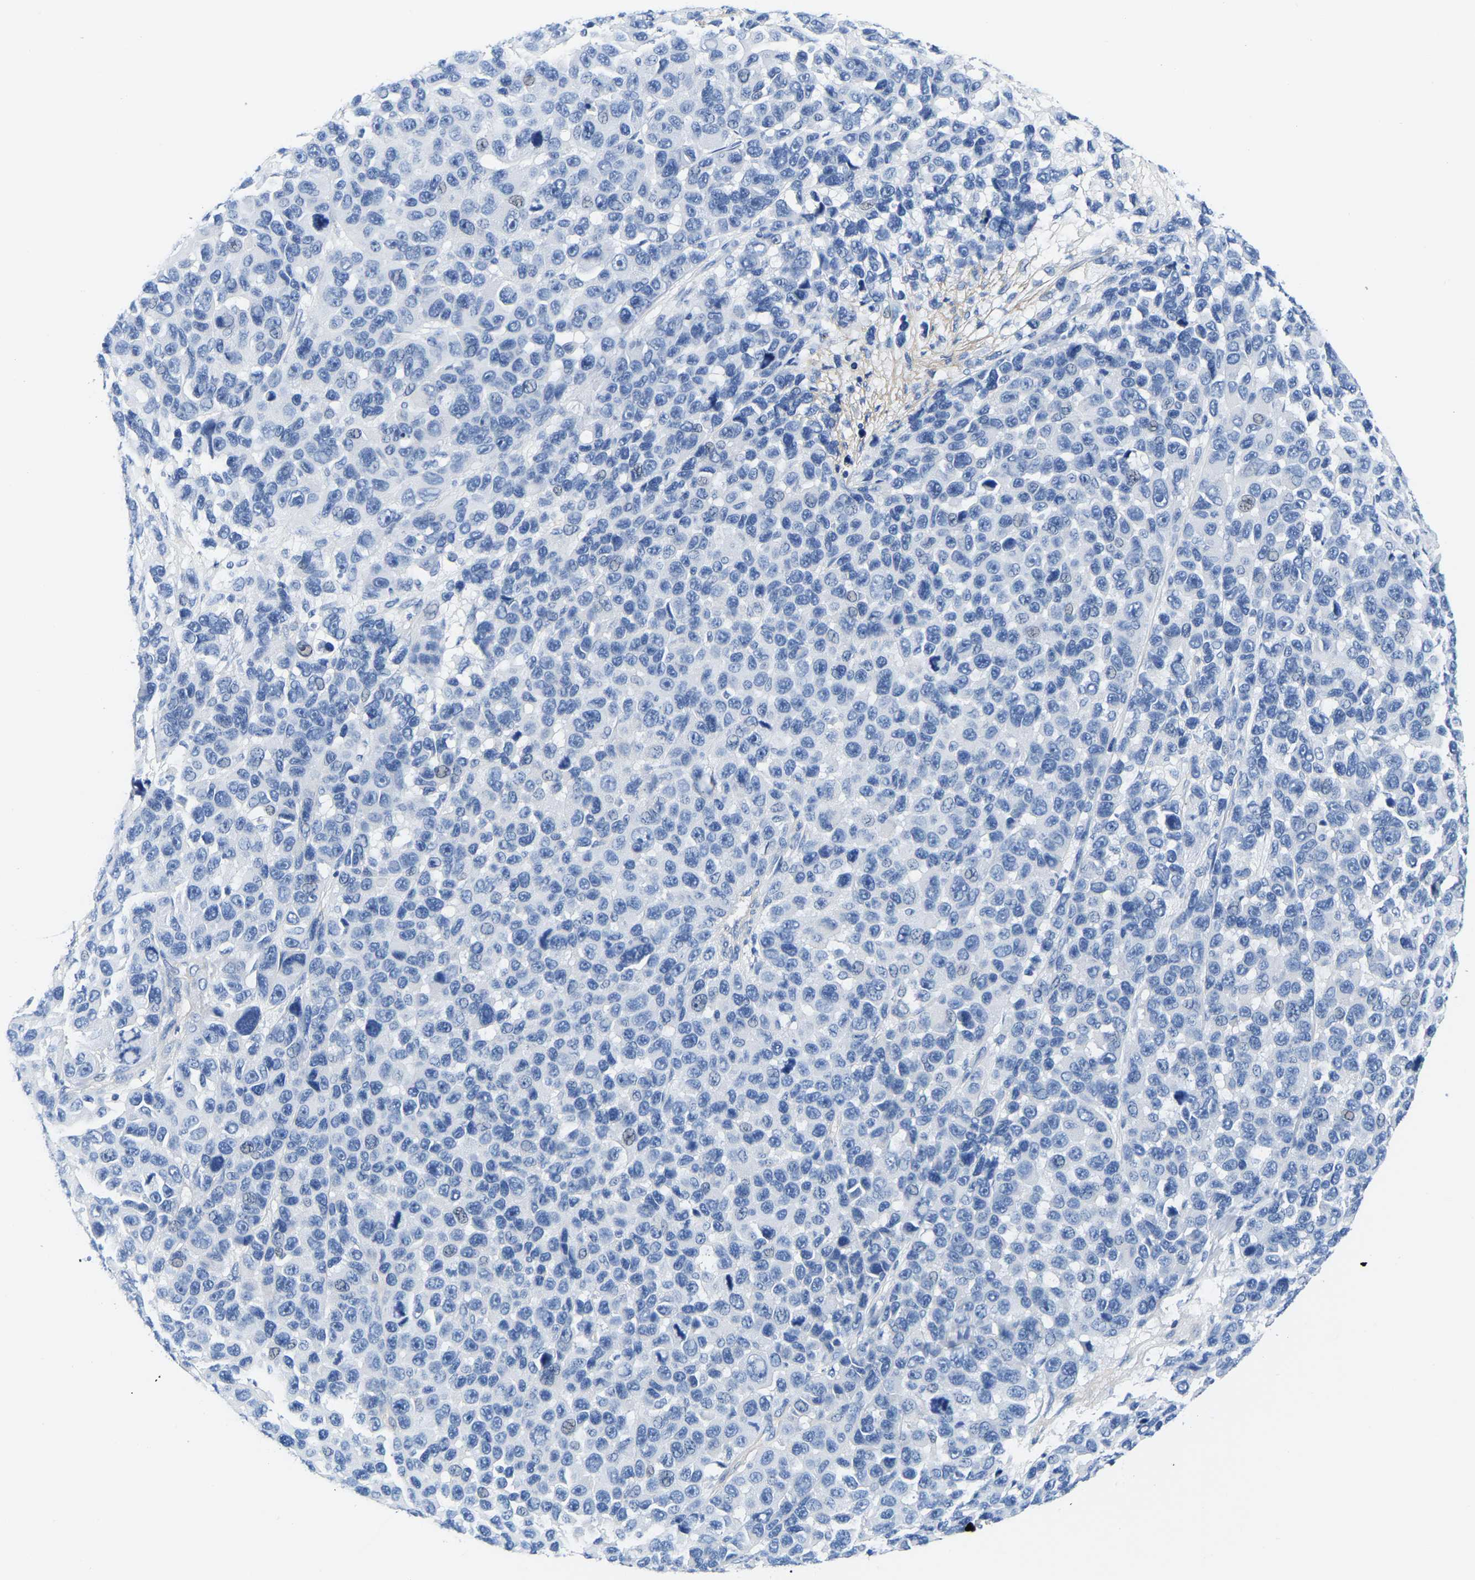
{"staining": {"intensity": "negative", "quantity": "none", "location": "none"}, "tissue": "melanoma", "cell_type": "Tumor cells", "image_type": "cancer", "snomed": [{"axis": "morphology", "description": "Malignant melanoma, NOS"}, {"axis": "topography", "description": "Skin"}], "caption": "This image is of malignant melanoma stained with IHC to label a protein in brown with the nuclei are counter-stained blue. There is no staining in tumor cells.", "gene": "UPK3A", "patient": {"sex": "male", "age": 53}}